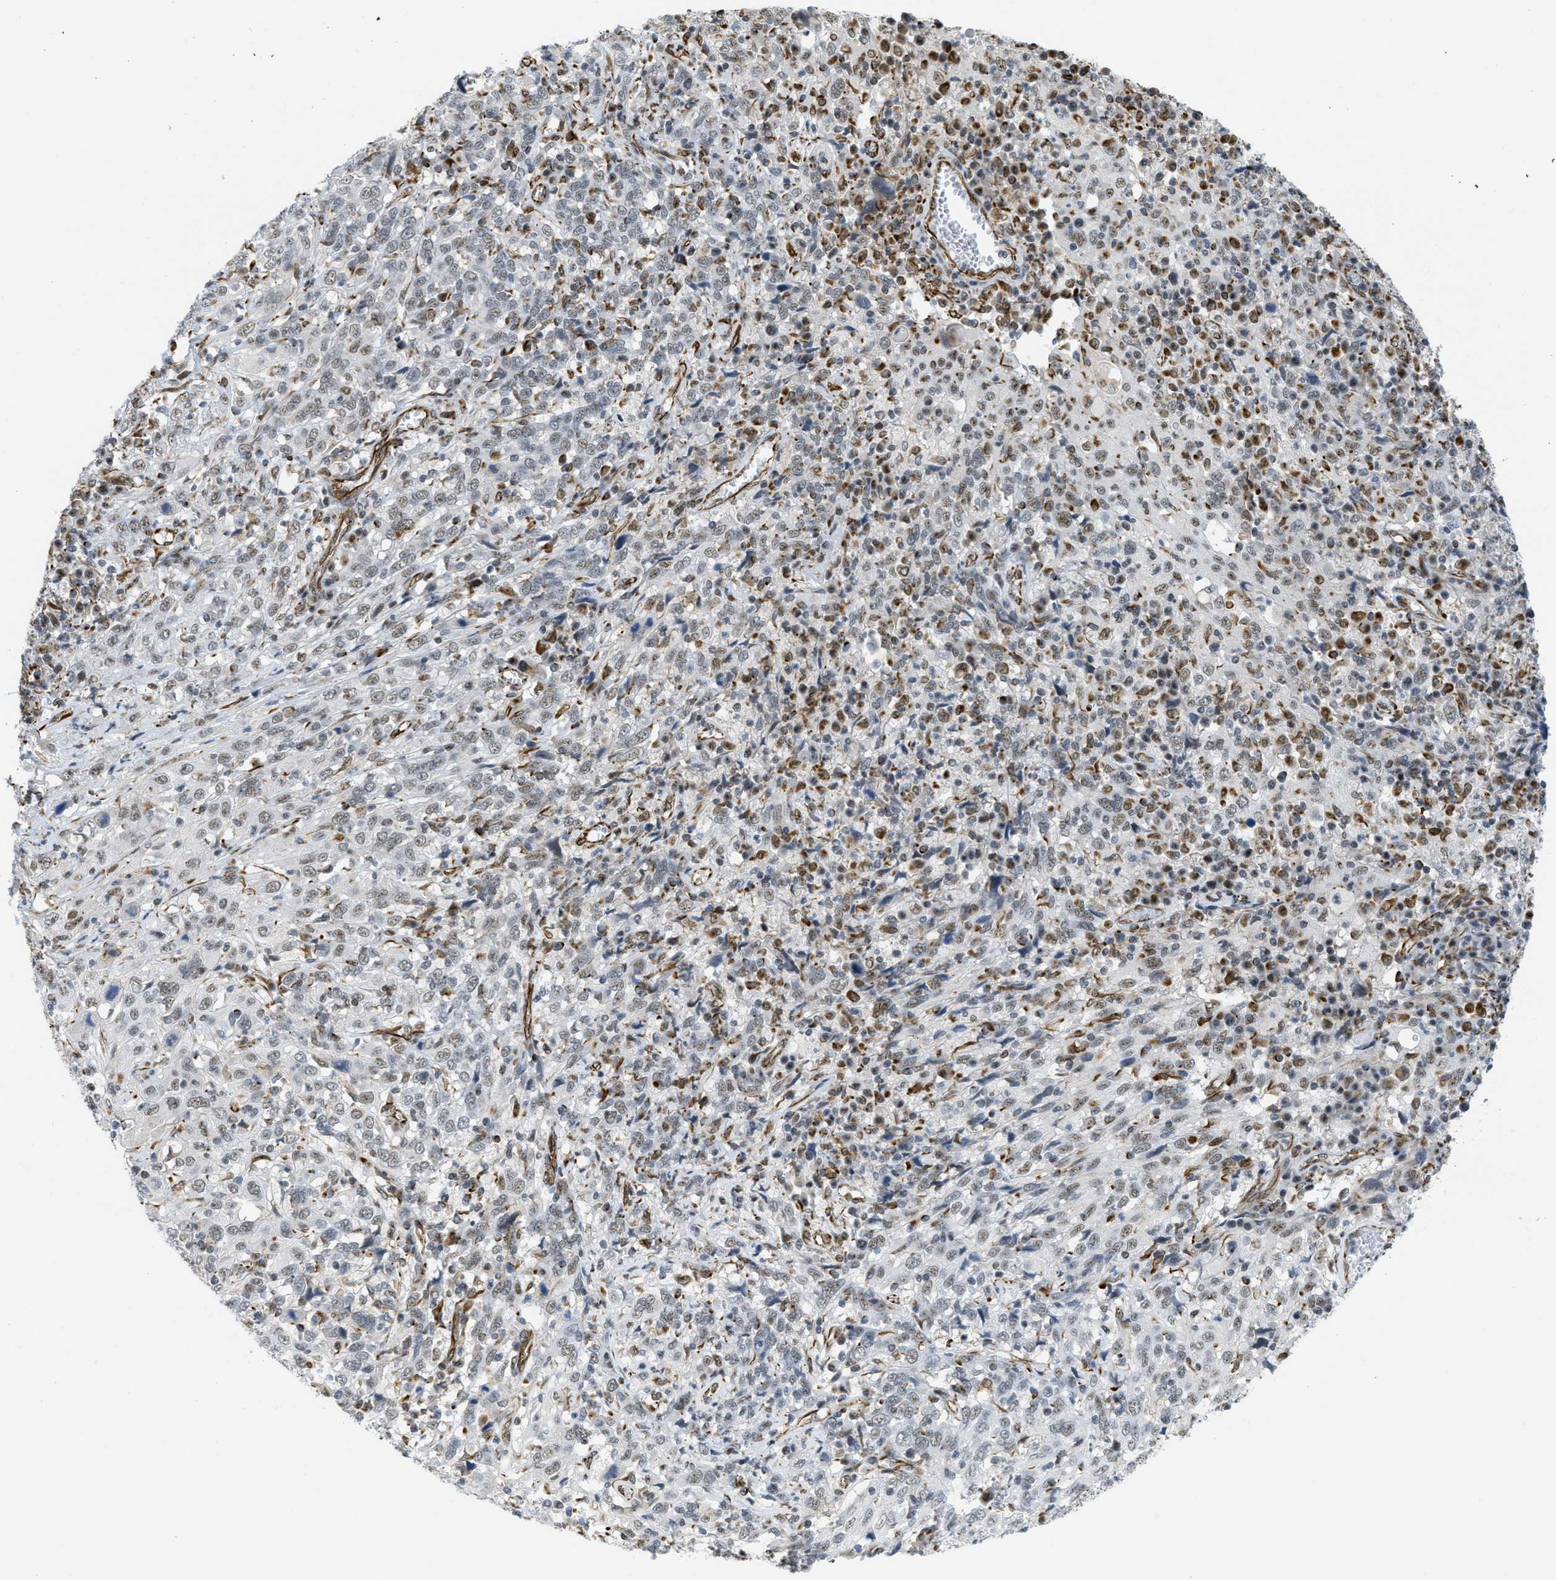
{"staining": {"intensity": "weak", "quantity": "25%-75%", "location": "nuclear"}, "tissue": "cervical cancer", "cell_type": "Tumor cells", "image_type": "cancer", "snomed": [{"axis": "morphology", "description": "Squamous cell carcinoma, NOS"}, {"axis": "topography", "description": "Cervix"}], "caption": "Approximately 25%-75% of tumor cells in human squamous cell carcinoma (cervical) display weak nuclear protein positivity as visualized by brown immunohistochemical staining.", "gene": "LRRC8B", "patient": {"sex": "female", "age": 46}}